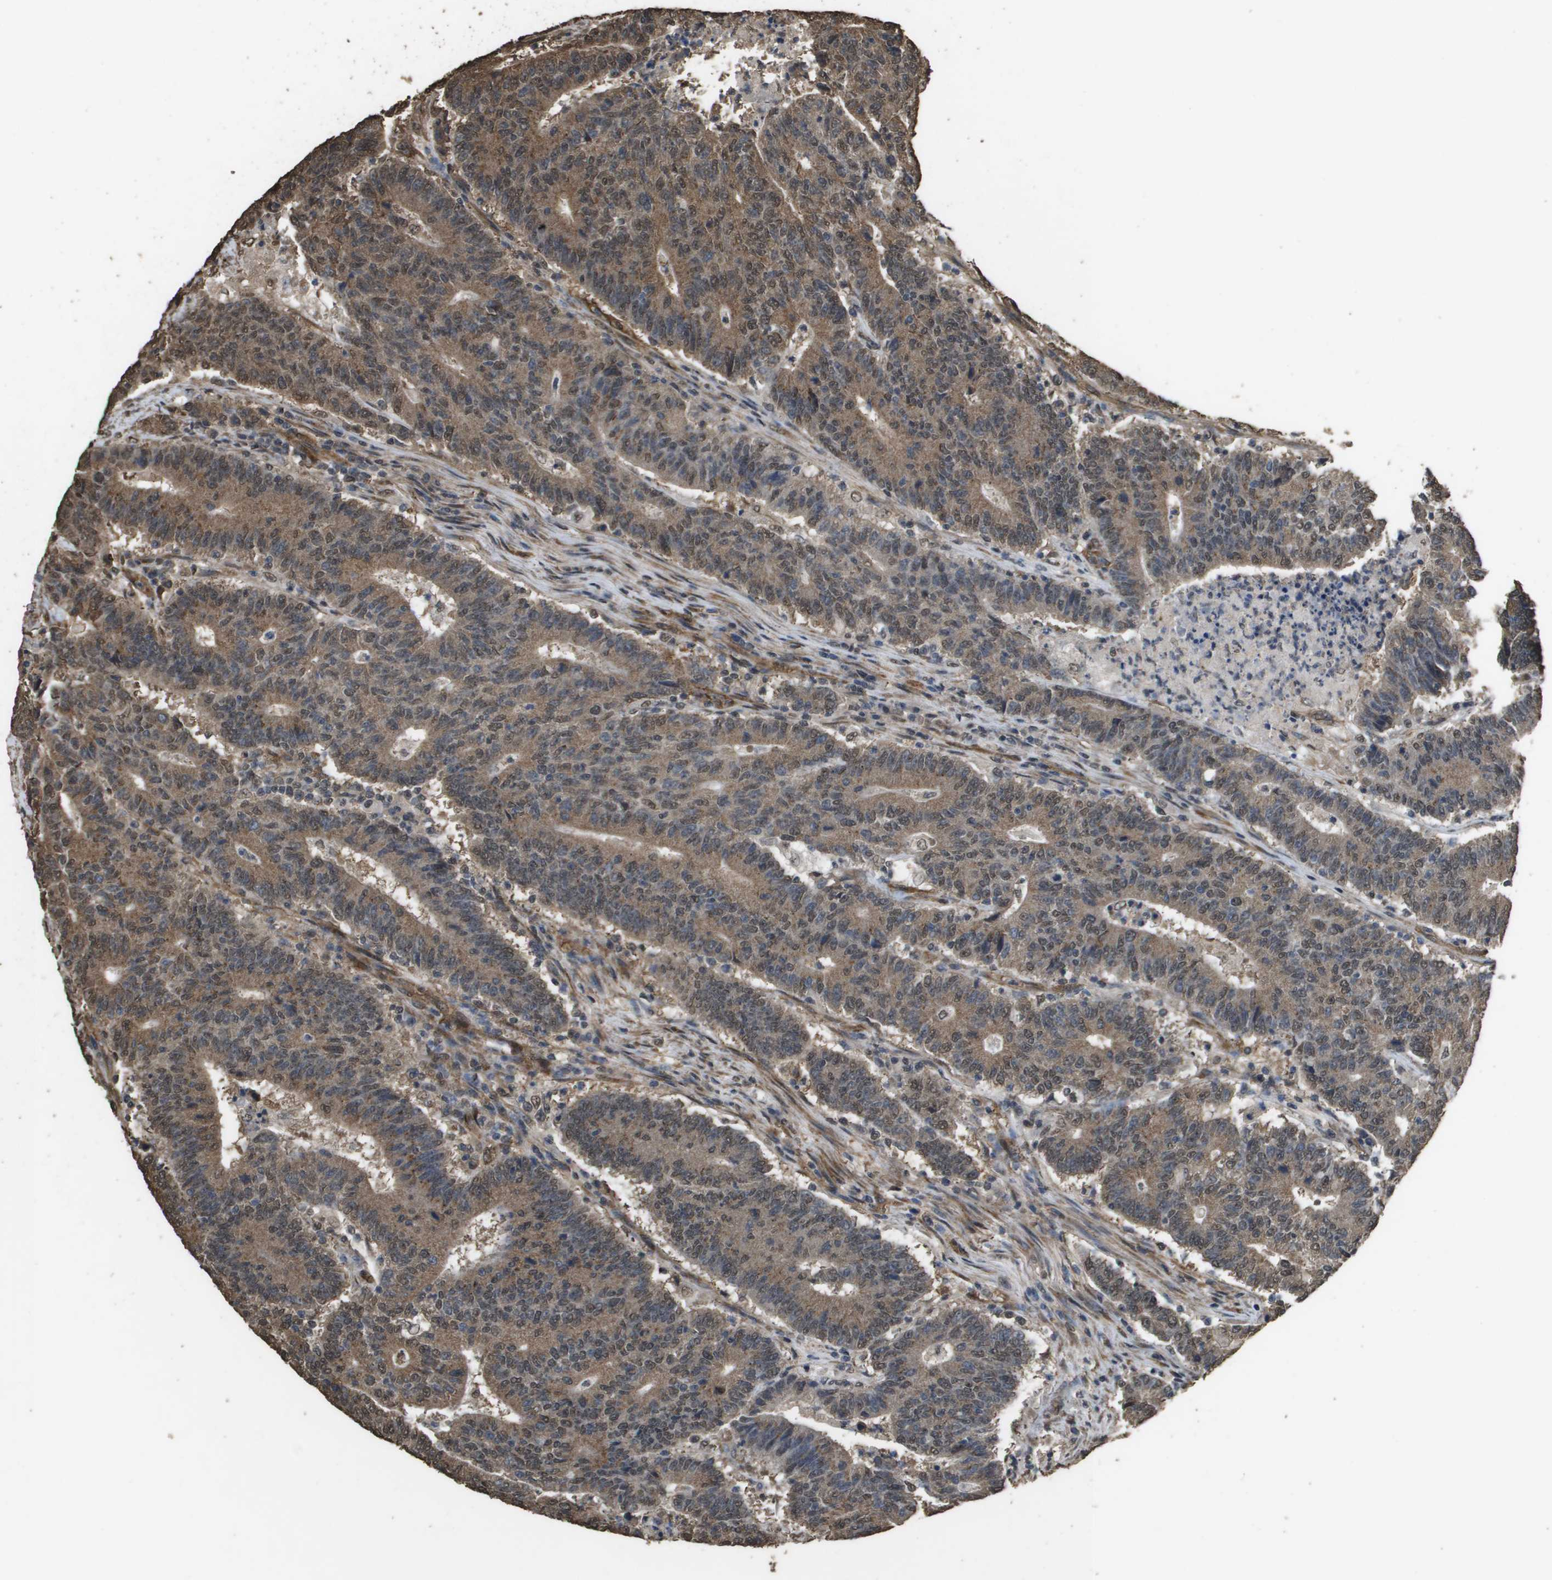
{"staining": {"intensity": "moderate", "quantity": ">75%", "location": "cytoplasmic/membranous,nuclear"}, "tissue": "colorectal cancer", "cell_type": "Tumor cells", "image_type": "cancer", "snomed": [{"axis": "morphology", "description": "Normal tissue, NOS"}, {"axis": "morphology", "description": "Adenocarcinoma, NOS"}, {"axis": "topography", "description": "Colon"}], "caption": "The immunohistochemical stain shows moderate cytoplasmic/membranous and nuclear staining in tumor cells of adenocarcinoma (colorectal) tissue. The protein is stained brown, and the nuclei are stained in blue (DAB (3,3'-diaminobenzidine) IHC with brightfield microscopy, high magnification).", "gene": "AAMP", "patient": {"sex": "female", "age": 75}}